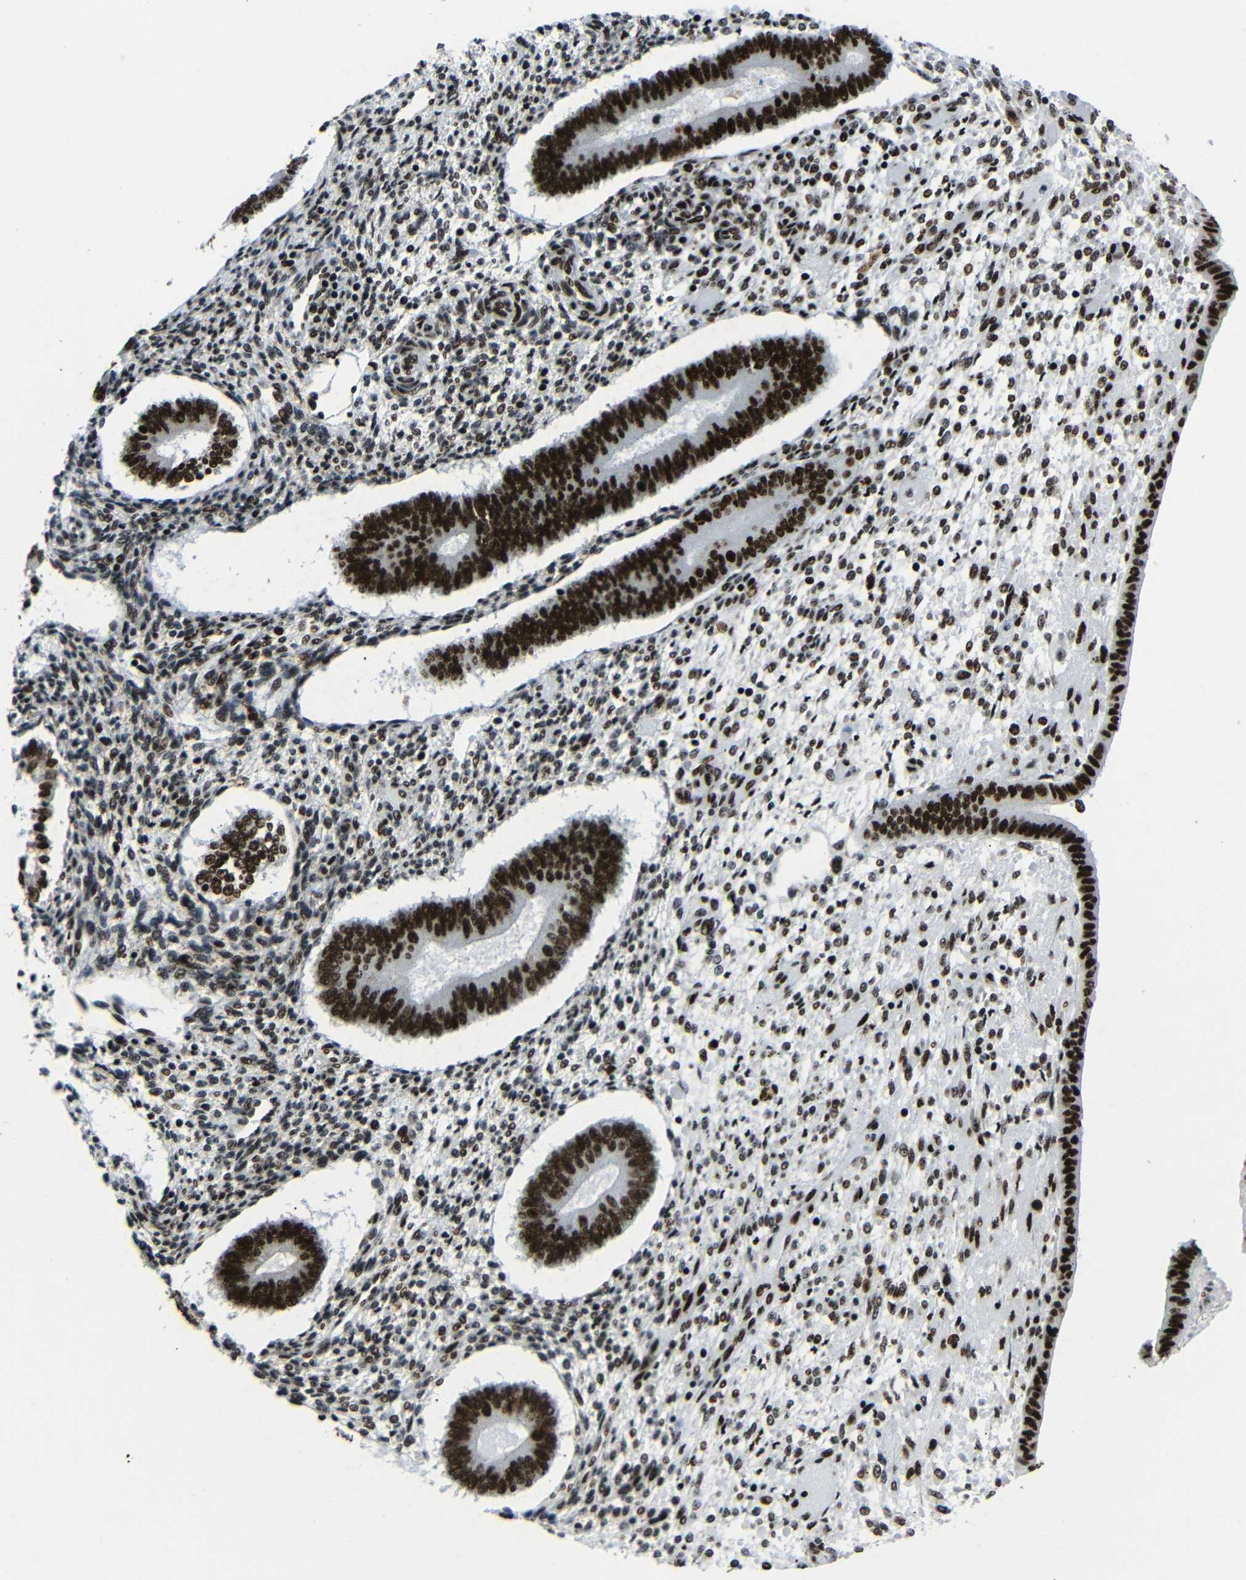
{"staining": {"intensity": "strong", "quantity": ">75%", "location": "nuclear"}, "tissue": "endometrium", "cell_type": "Cells in endometrial stroma", "image_type": "normal", "snomed": [{"axis": "morphology", "description": "Normal tissue, NOS"}, {"axis": "topography", "description": "Endometrium"}], "caption": "This image reveals IHC staining of benign human endometrium, with high strong nuclear positivity in approximately >75% of cells in endometrial stroma.", "gene": "SRSF1", "patient": {"sex": "female", "age": 42}}